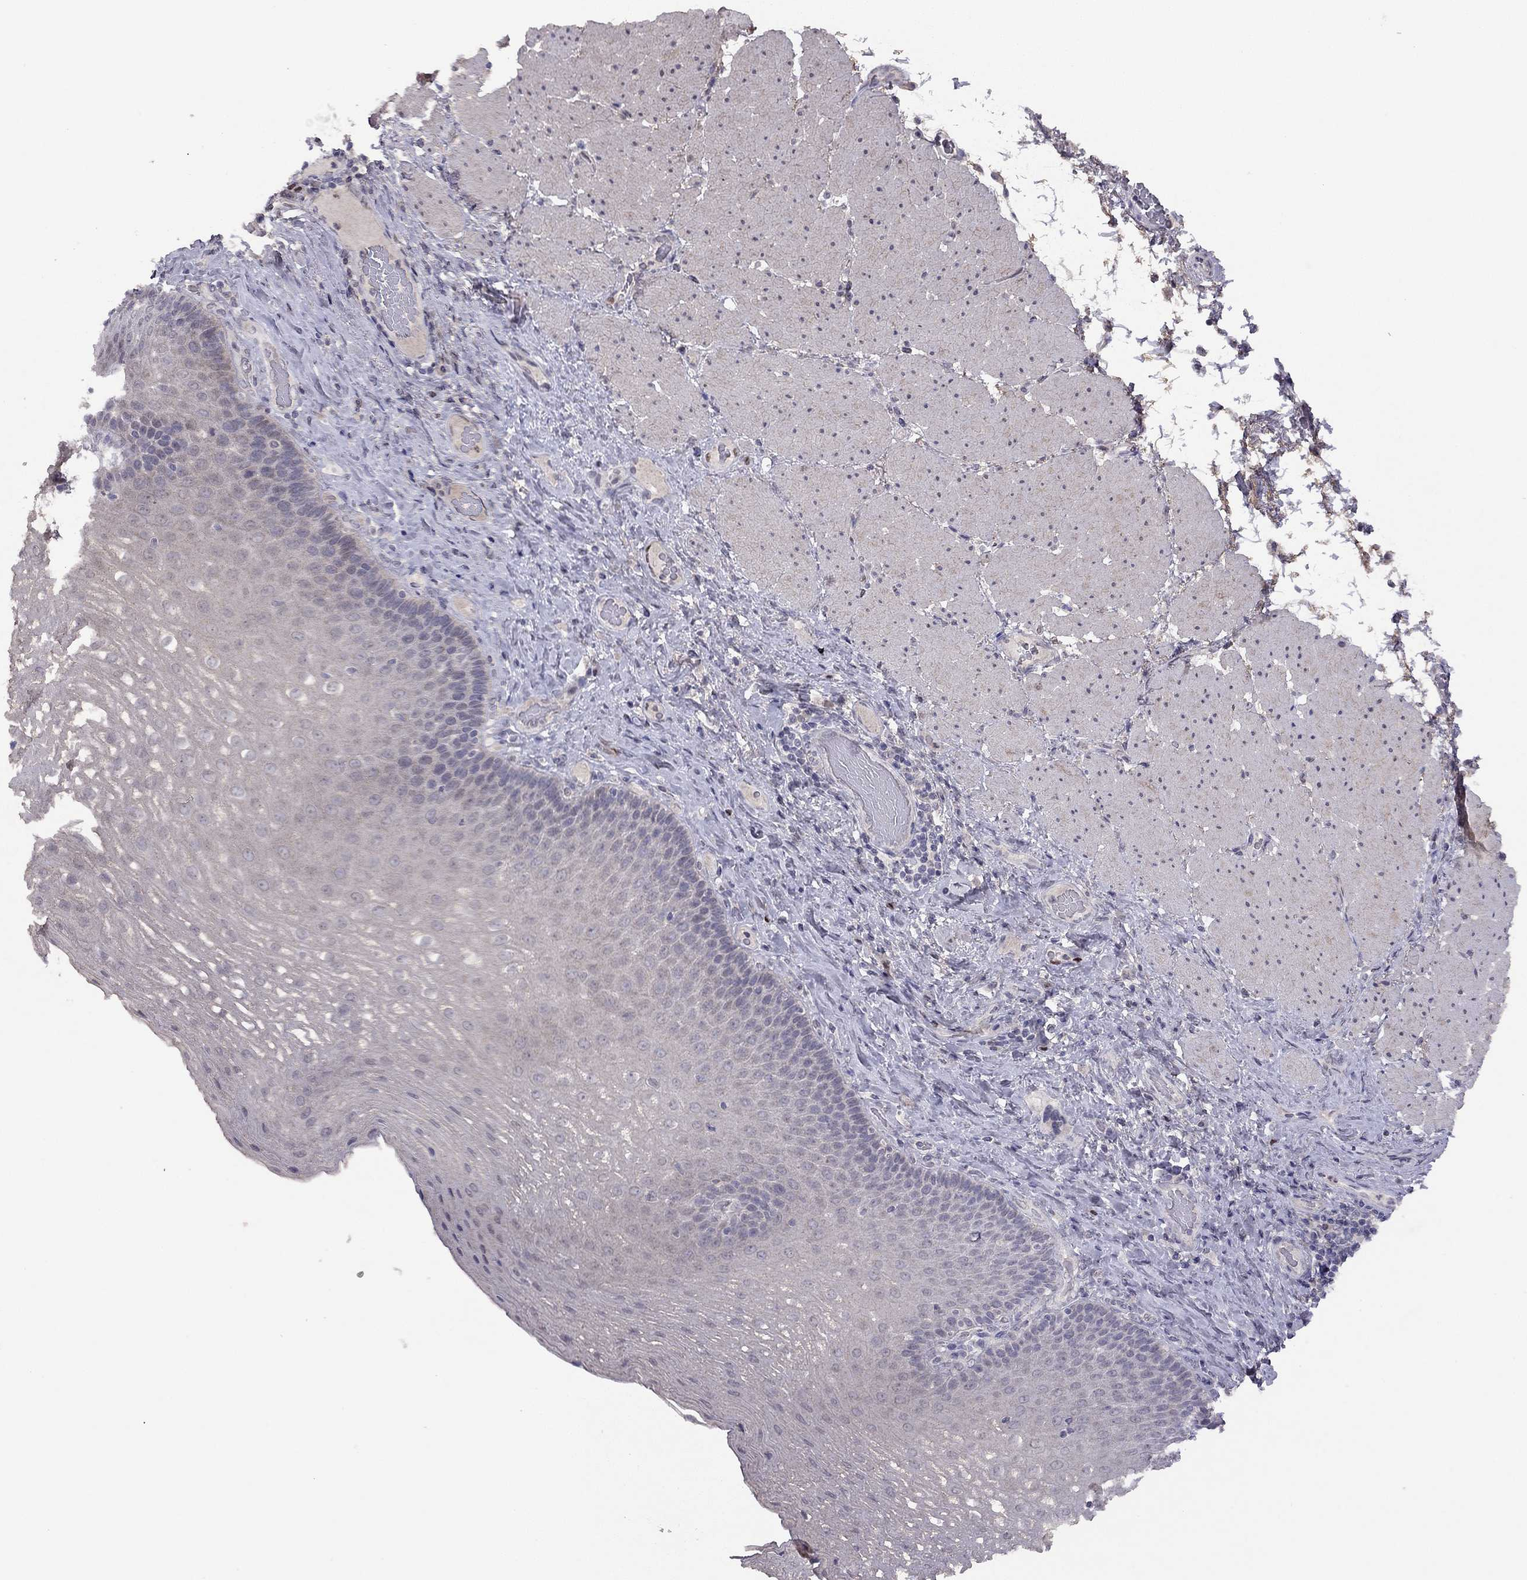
{"staining": {"intensity": "negative", "quantity": "none", "location": "none"}, "tissue": "esophagus", "cell_type": "Squamous epithelial cells", "image_type": "normal", "snomed": [{"axis": "morphology", "description": "Normal tissue, NOS"}, {"axis": "topography", "description": "Esophagus"}], "caption": "Immunohistochemical staining of benign esophagus shows no significant positivity in squamous epithelial cells.", "gene": "ESR2", "patient": {"sex": "male", "age": 62}}